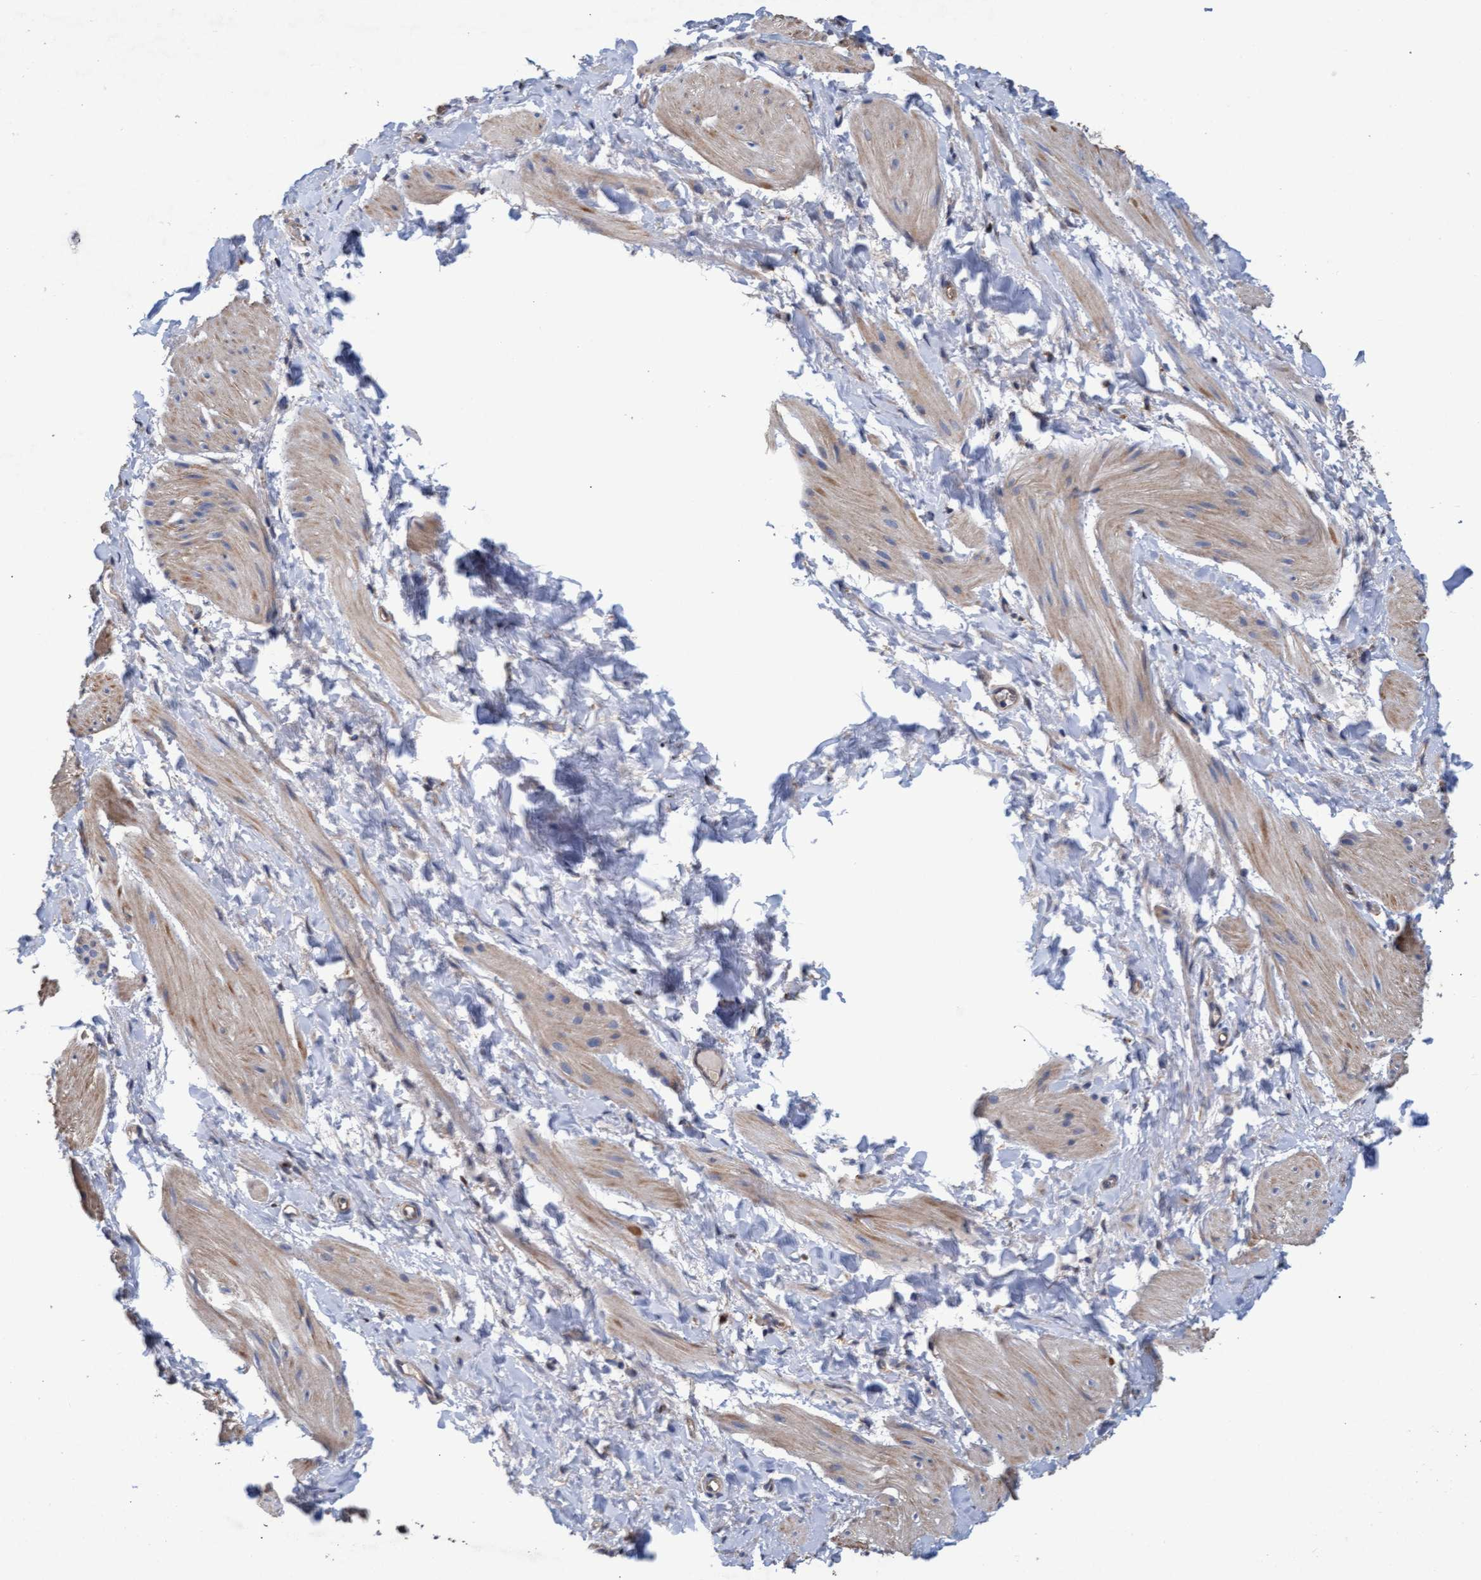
{"staining": {"intensity": "weak", "quantity": "25%-75%", "location": "cytoplasmic/membranous"}, "tissue": "smooth muscle", "cell_type": "Smooth muscle cells", "image_type": "normal", "snomed": [{"axis": "morphology", "description": "Normal tissue, NOS"}, {"axis": "topography", "description": "Joint tissue"}], "caption": "The histopathology image reveals staining of unremarkable smooth muscle, revealing weak cytoplasmic/membranous protein positivity (brown color) within smooth muscle cells.", "gene": "MRPL38", "patient": {"sex": "male", "age": 16}}